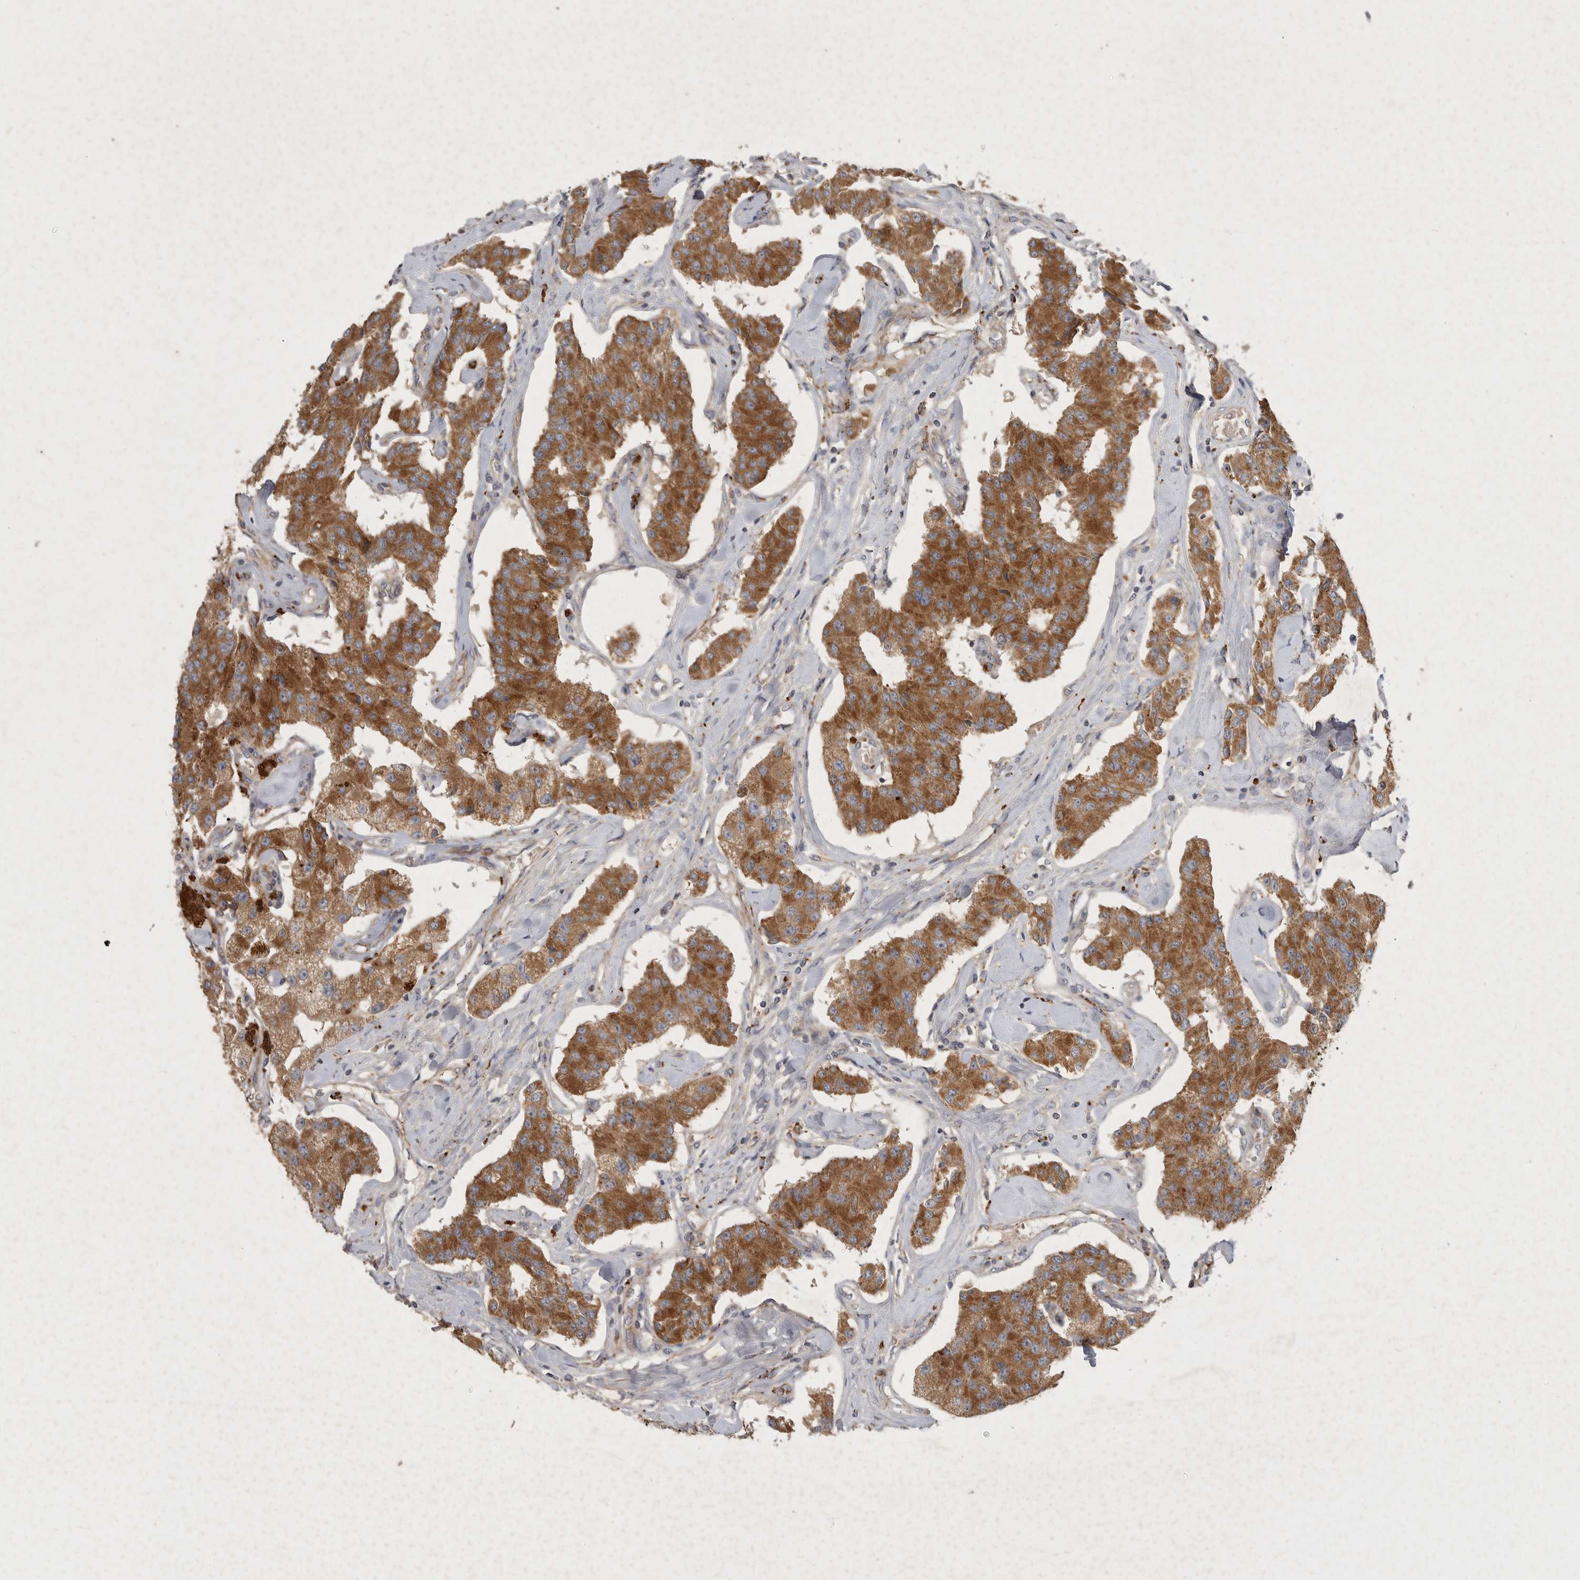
{"staining": {"intensity": "strong", "quantity": ">75%", "location": "cytoplasmic/membranous"}, "tissue": "carcinoid", "cell_type": "Tumor cells", "image_type": "cancer", "snomed": [{"axis": "morphology", "description": "Carcinoid, malignant, NOS"}, {"axis": "topography", "description": "Pancreas"}], "caption": "Immunohistochemical staining of human carcinoid demonstrates high levels of strong cytoplasmic/membranous protein staining in about >75% of tumor cells.", "gene": "MRPL41", "patient": {"sex": "male", "age": 41}}